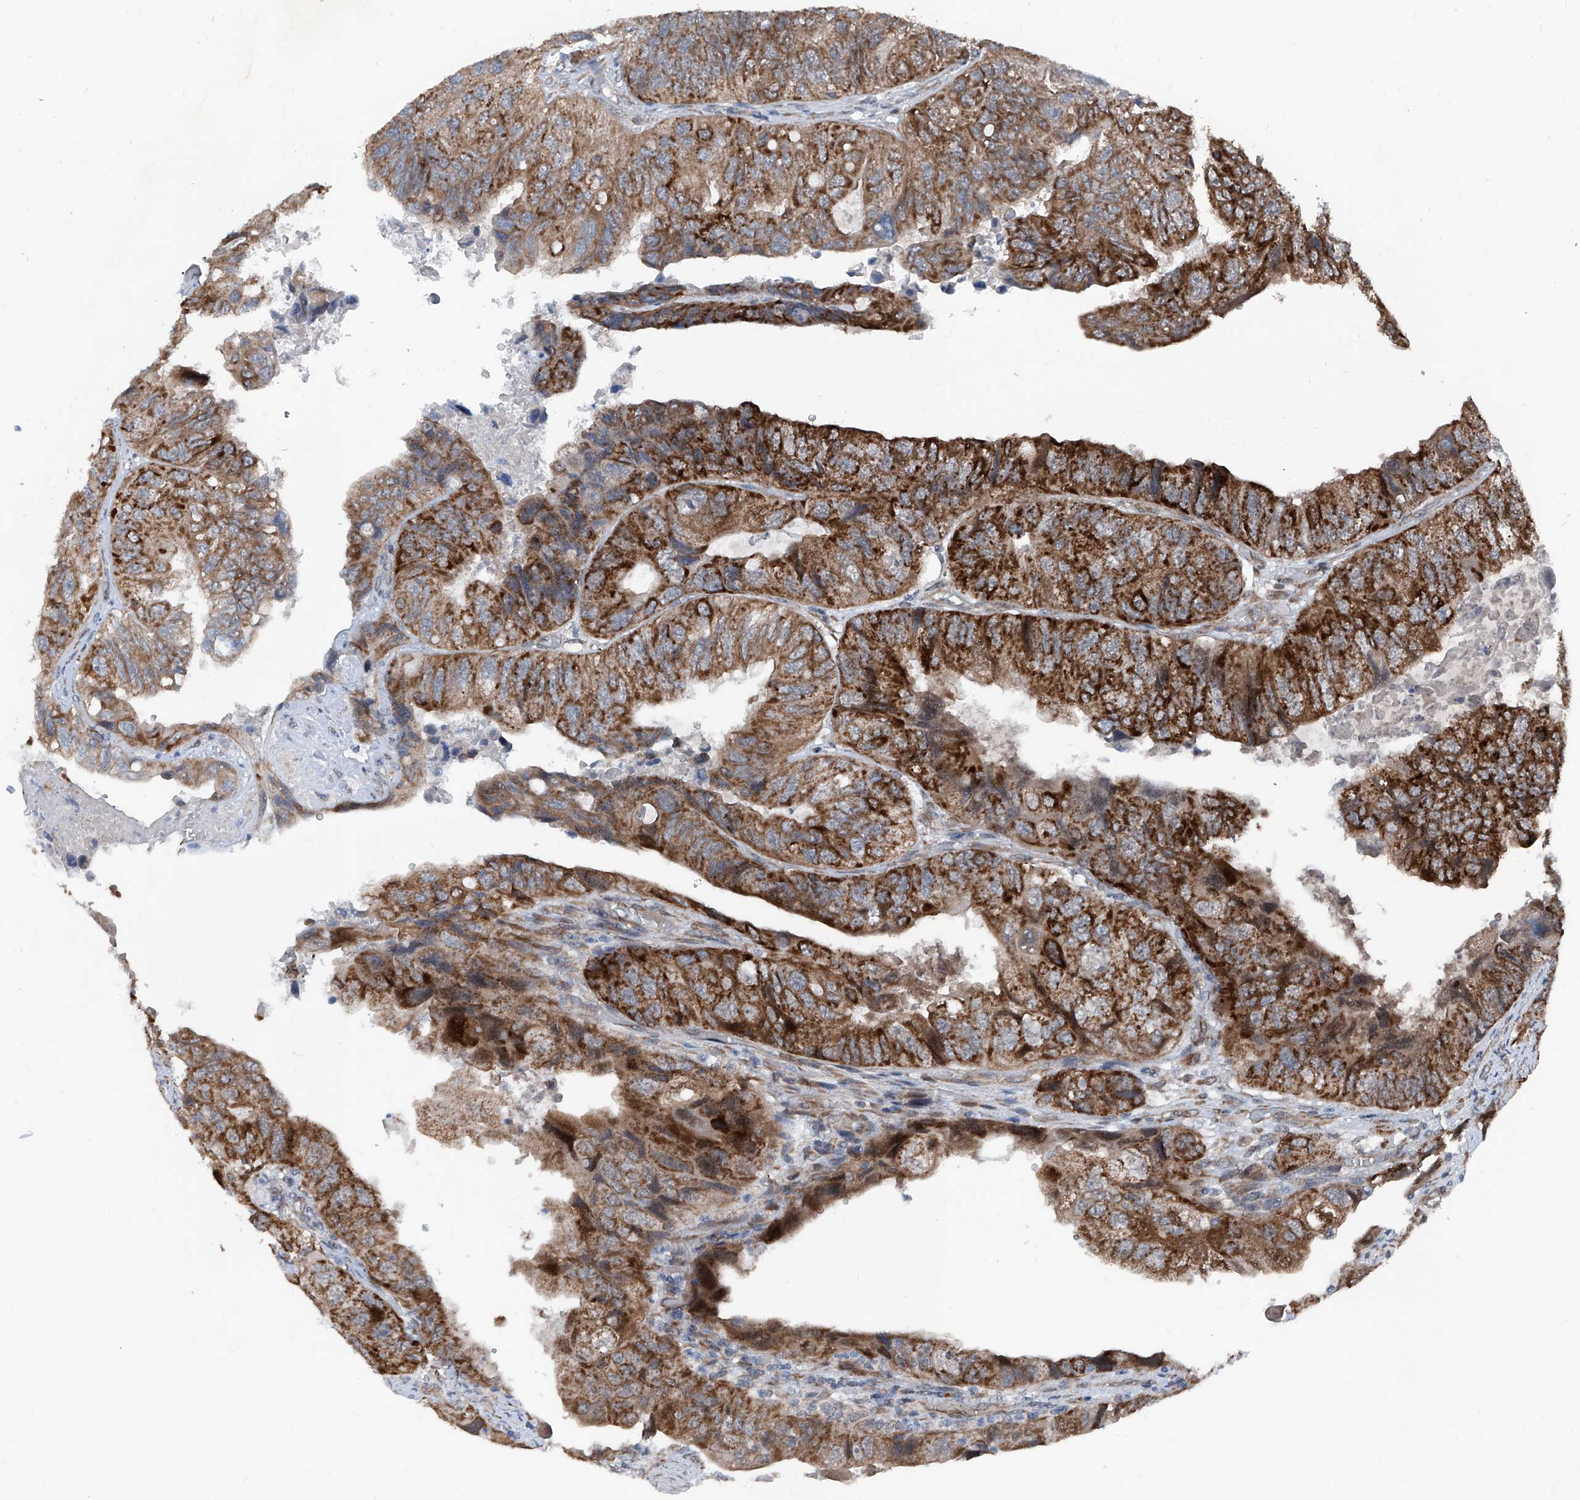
{"staining": {"intensity": "strong", "quantity": ">75%", "location": "cytoplasmic/membranous"}, "tissue": "colorectal cancer", "cell_type": "Tumor cells", "image_type": "cancer", "snomed": [{"axis": "morphology", "description": "Adenocarcinoma, NOS"}, {"axis": "topography", "description": "Rectum"}], "caption": "The immunohistochemical stain highlights strong cytoplasmic/membranous positivity in tumor cells of colorectal cancer (adenocarcinoma) tissue.", "gene": "COA7", "patient": {"sex": "male", "age": 63}}